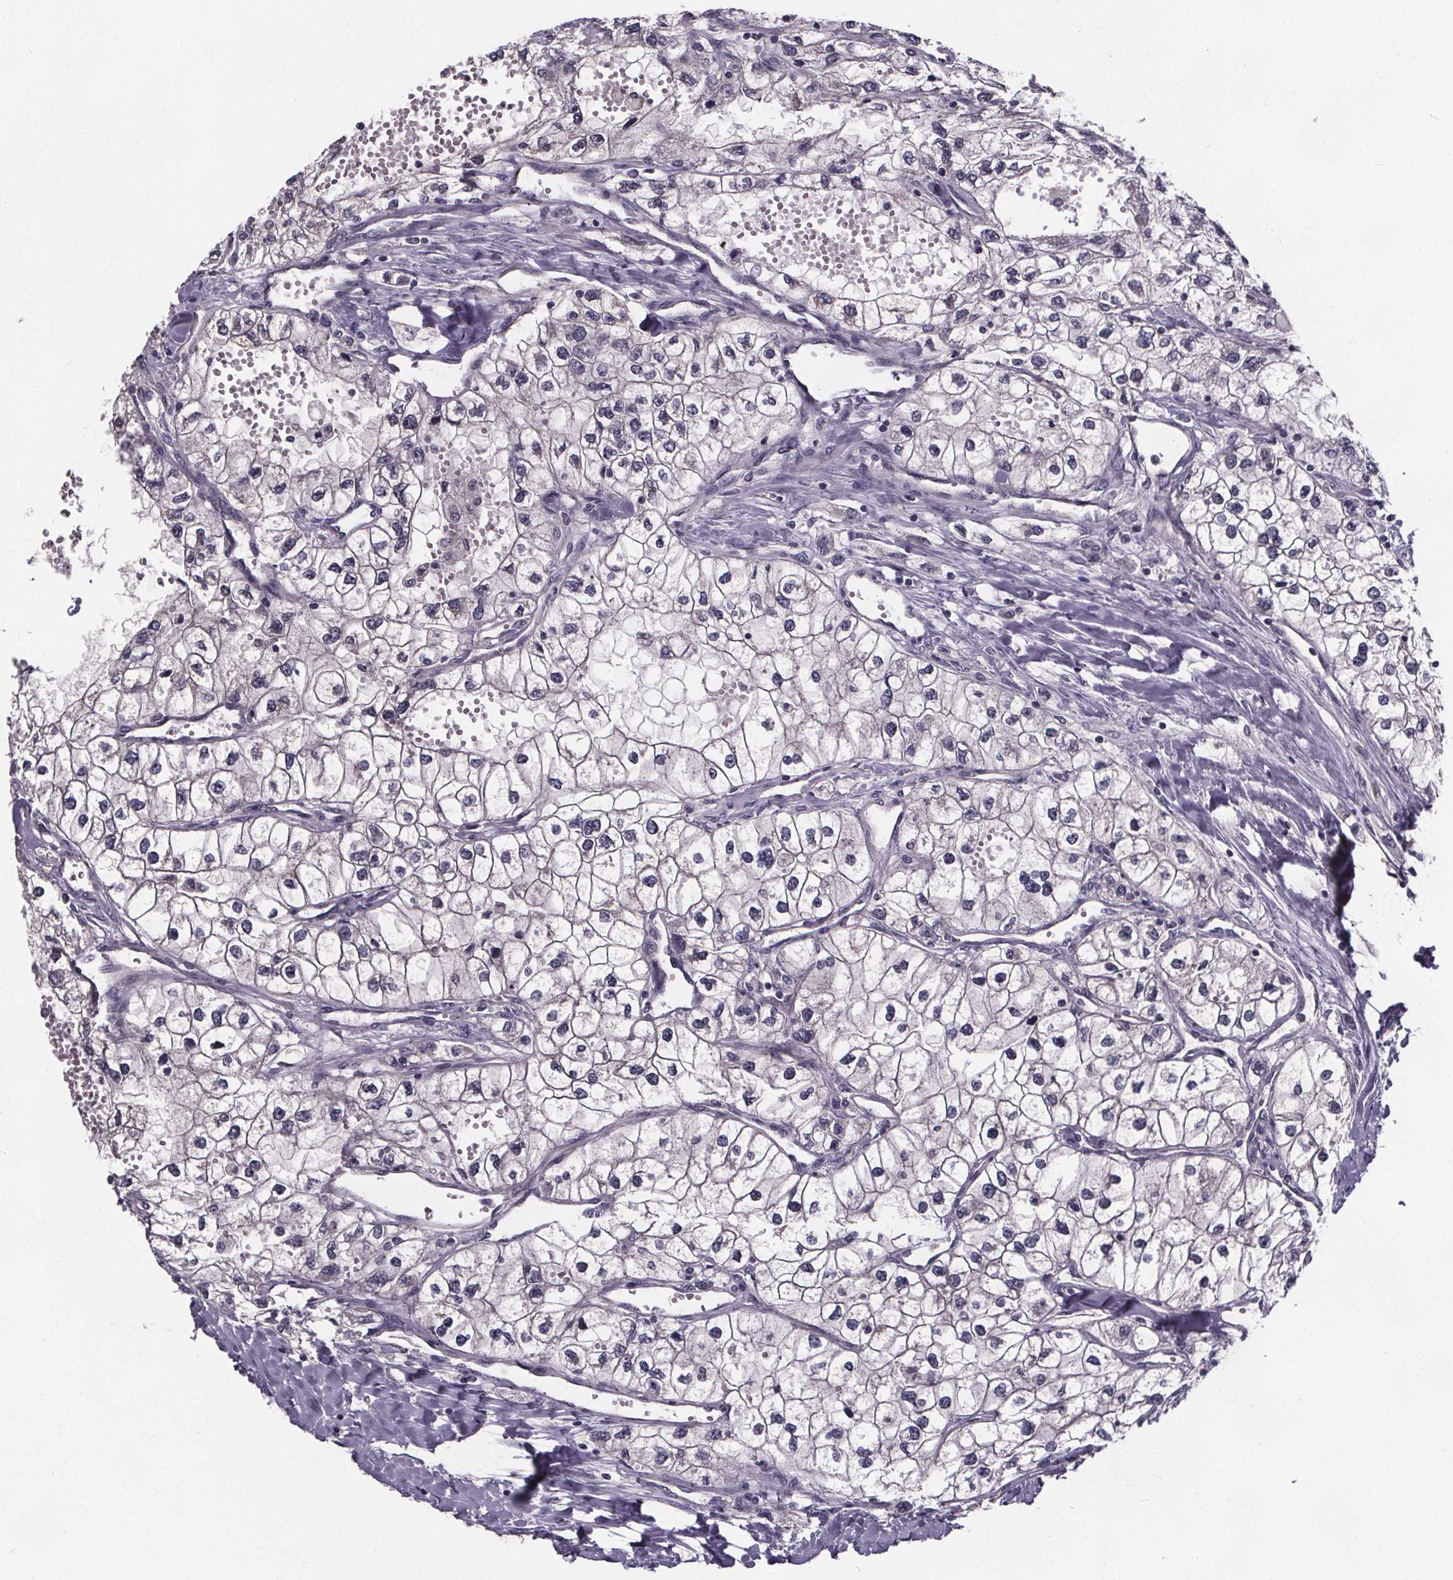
{"staining": {"intensity": "negative", "quantity": "none", "location": "none"}, "tissue": "renal cancer", "cell_type": "Tumor cells", "image_type": "cancer", "snomed": [{"axis": "morphology", "description": "Adenocarcinoma, NOS"}, {"axis": "topography", "description": "Kidney"}], "caption": "This photomicrograph is of renal cancer stained with immunohistochemistry to label a protein in brown with the nuclei are counter-stained blue. There is no expression in tumor cells. Nuclei are stained in blue.", "gene": "FAM181B", "patient": {"sex": "male", "age": 59}}